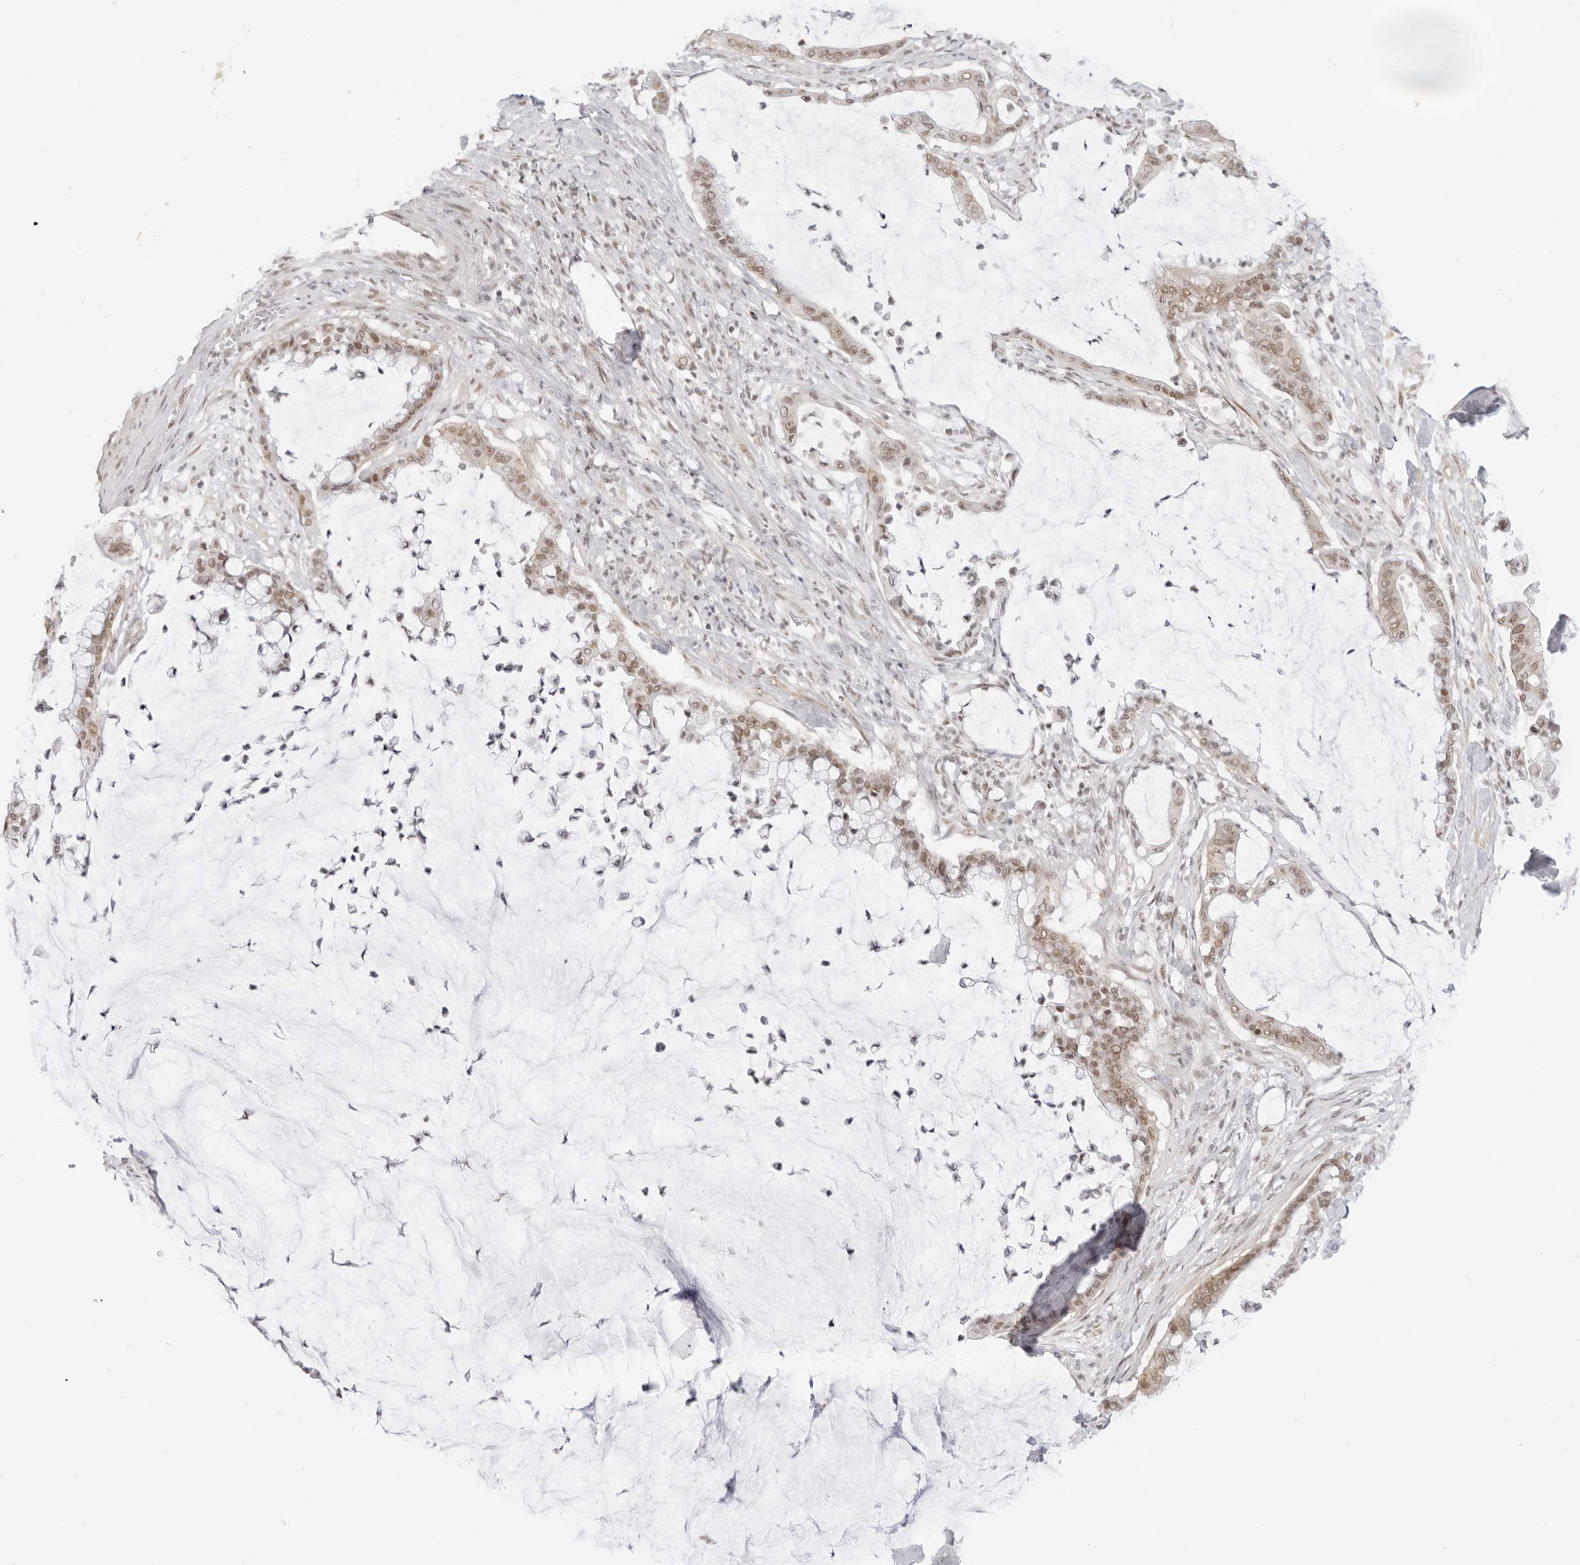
{"staining": {"intensity": "weak", "quantity": ">75%", "location": "nuclear"}, "tissue": "pancreatic cancer", "cell_type": "Tumor cells", "image_type": "cancer", "snomed": [{"axis": "morphology", "description": "Adenocarcinoma, NOS"}, {"axis": "topography", "description": "Pancreas"}], "caption": "Immunohistochemical staining of human pancreatic cancer demonstrates weak nuclear protein expression in about >75% of tumor cells. The protein of interest is shown in brown color, while the nuclei are stained blue.", "gene": "TCIM", "patient": {"sex": "male", "age": 41}}